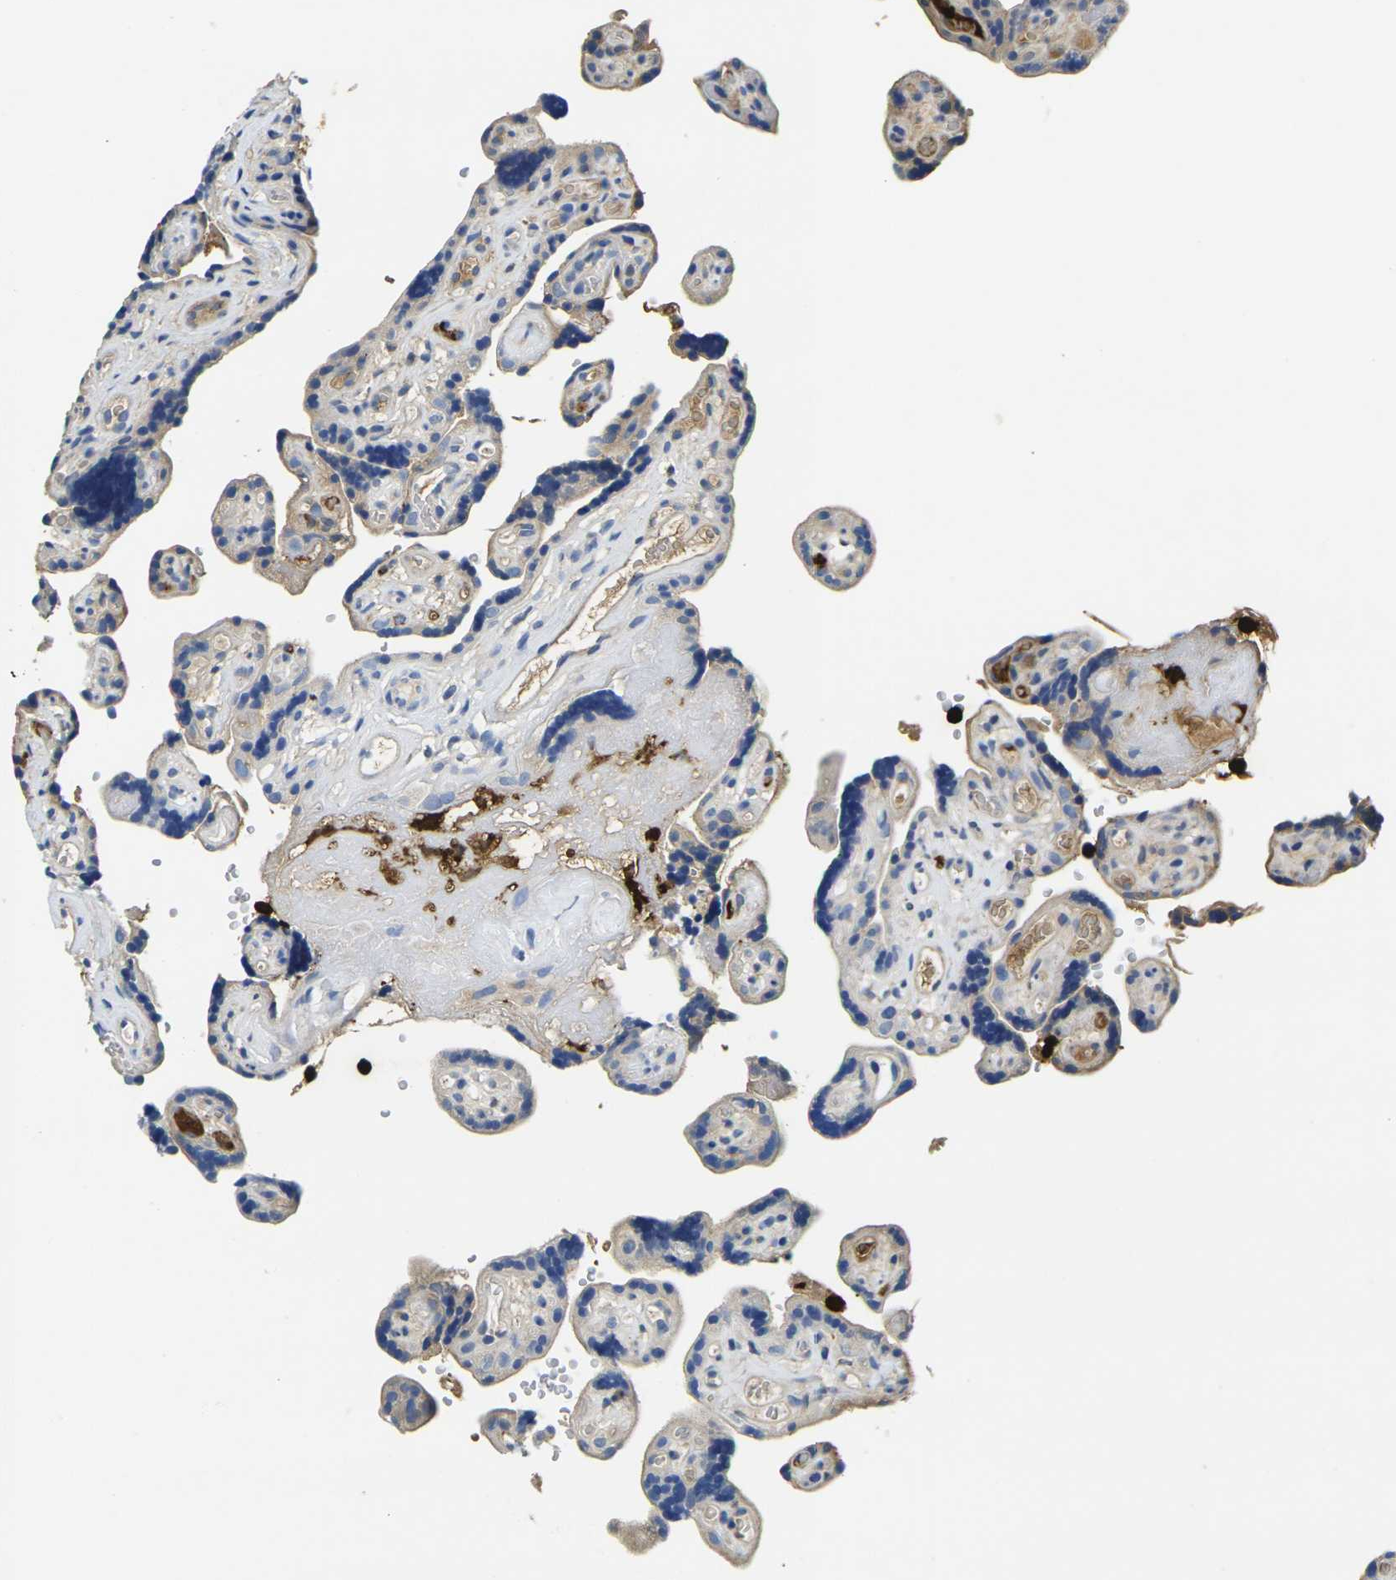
{"staining": {"intensity": "negative", "quantity": "none", "location": "none"}, "tissue": "placenta", "cell_type": "Trophoblastic cells", "image_type": "normal", "snomed": [{"axis": "morphology", "description": "Normal tissue, NOS"}, {"axis": "topography", "description": "Placenta"}], "caption": "IHC histopathology image of benign human placenta stained for a protein (brown), which displays no positivity in trophoblastic cells.", "gene": "S100A9", "patient": {"sex": "female", "age": 30}}